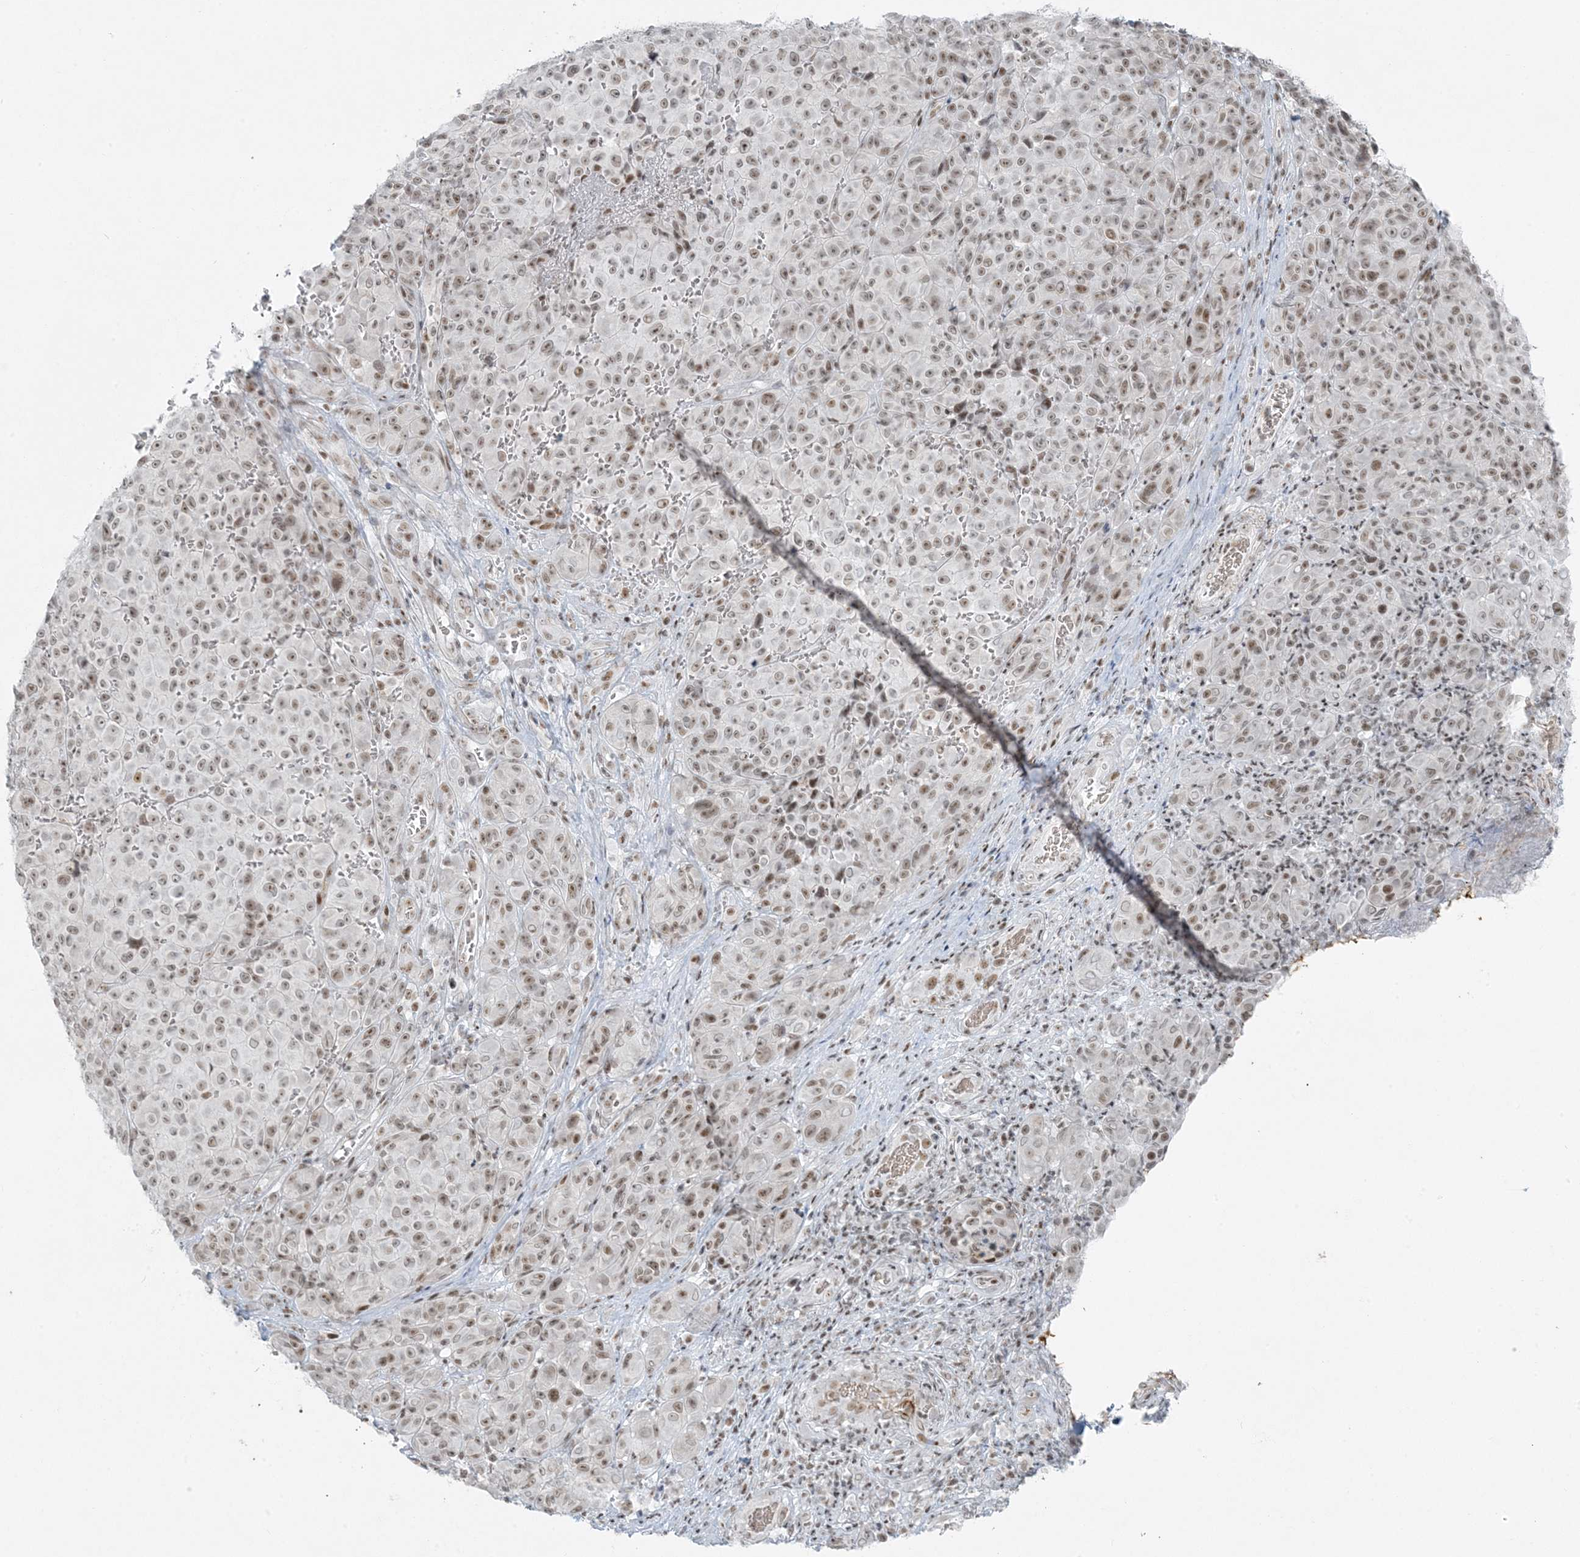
{"staining": {"intensity": "moderate", "quantity": ">75%", "location": "nuclear"}, "tissue": "melanoma", "cell_type": "Tumor cells", "image_type": "cancer", "snomed": [{"axis": "morphology", "description": "Malignant melanoma, NOS"}, {"axis": "topography", "description": "Skin"}], "caption": "Immunohistochemistry photomicrograph of human malignant melanoma stained for a protein (brown), which exhibits medium levels of moderate nuclear positivity in approximately >75% of tumor cells.", "gene": "ZNF787", "patient": {"sex": "male", "age": 73}}